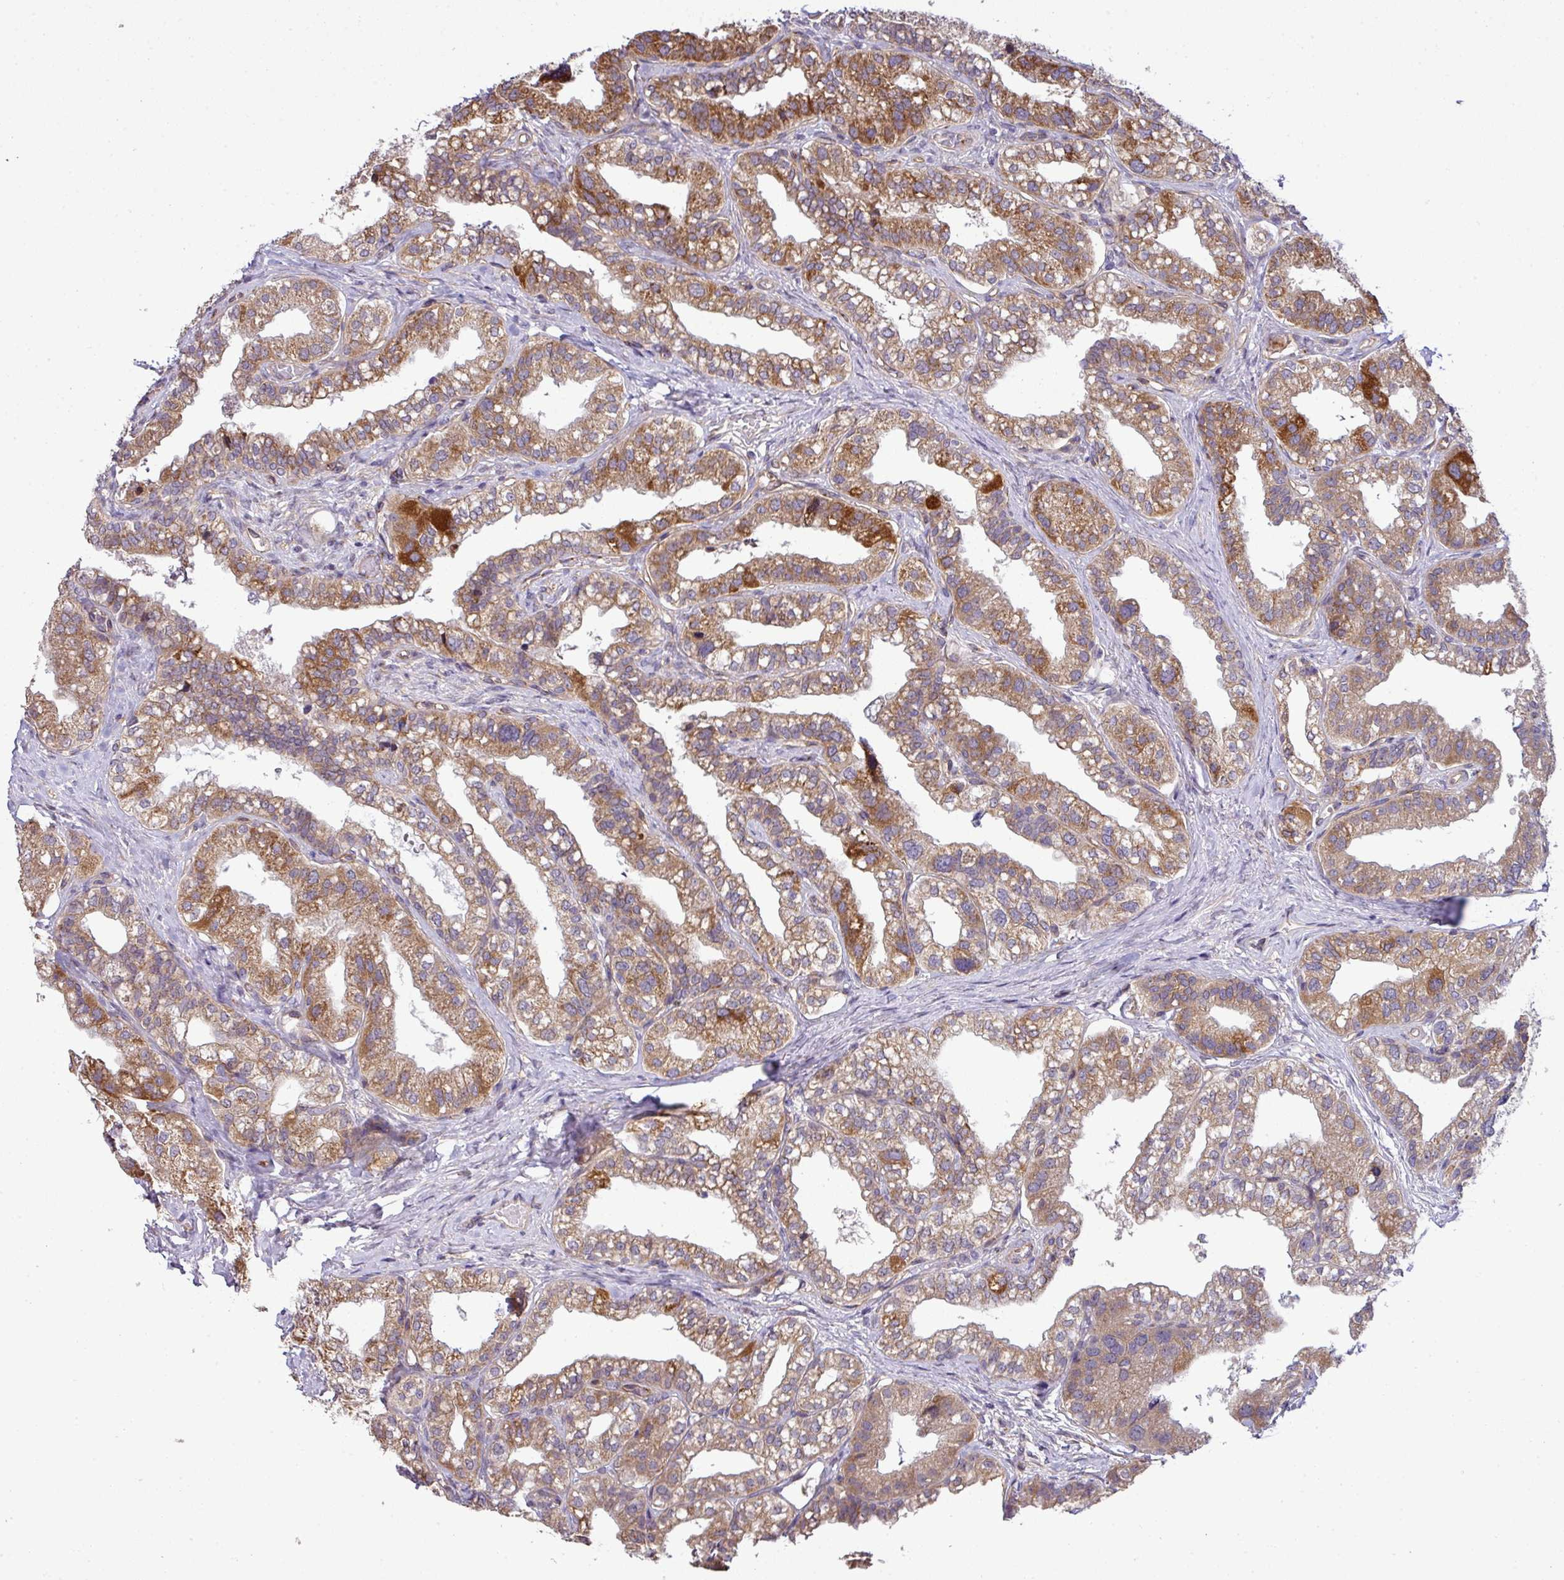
{"staining": {"intensity": "strong", "quantity": ">75%", "location": "cytoplasmic/membranous"}, "tissue": "seminal vesicle", "cell_type": "Glandular cells", "image_type": "normal", "snomed": [{"axis": "morphology", "description": "Normal tissue, NOS"}, {"axis": "topography", "description": "Seminal veicle"}, {"axis": "topography", "description": "Peripheral nerve tissue"}], "caption": "A high-resolution micrograph shows immunohistochemistry (IHC) staining of unremarkable seminal vesicle, which exhibits strong cytoplasmic/membranous positivity in about >75% of glandular cells. (DAB = brown stain, brightfield microscopy at high magnification).", "gene": "TIMMDC1", "patient": {"sex": "male", "age": 60}}